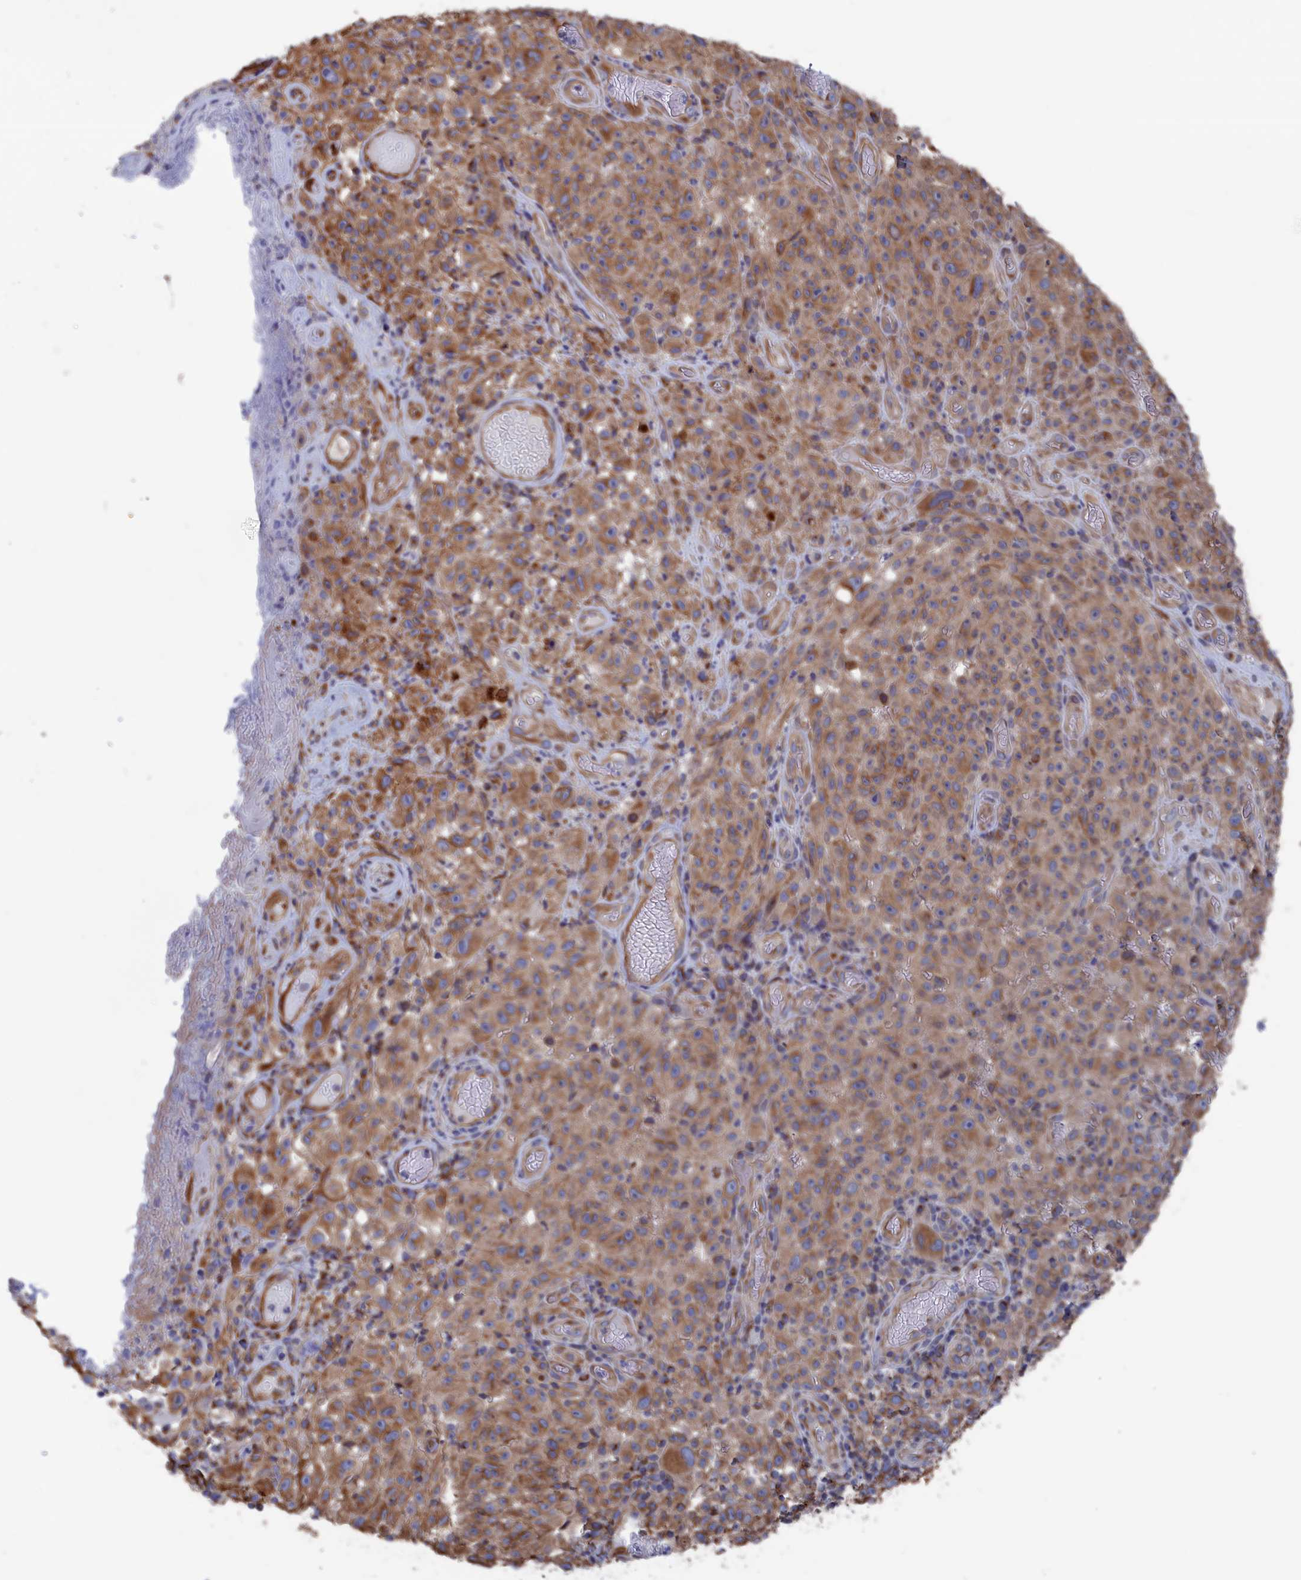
{"staining": {"intensity": "moderate", "quantity": ">75%", "location": "cytoplasmic/membranous"}, "tissue": "melanoma", "cell_type": "Tumor cells", "image_type": "cancer", "snomed": [{"axis": "morphology", "description": "Malignant melanoma, NOS"}, {"axis": "topography", "description": "Skin"}], "caption": "Immunohistochemistry (IHC) (DAB (3,3'-diaminobenzidine)) staining of human malignant melanoma demonstrates moderate cytoplasmic/membranous protein positivity in approximately >75% of tumor cells.", "gene": "NUTF2", "patient": {"sex": "female", "age": 82}}